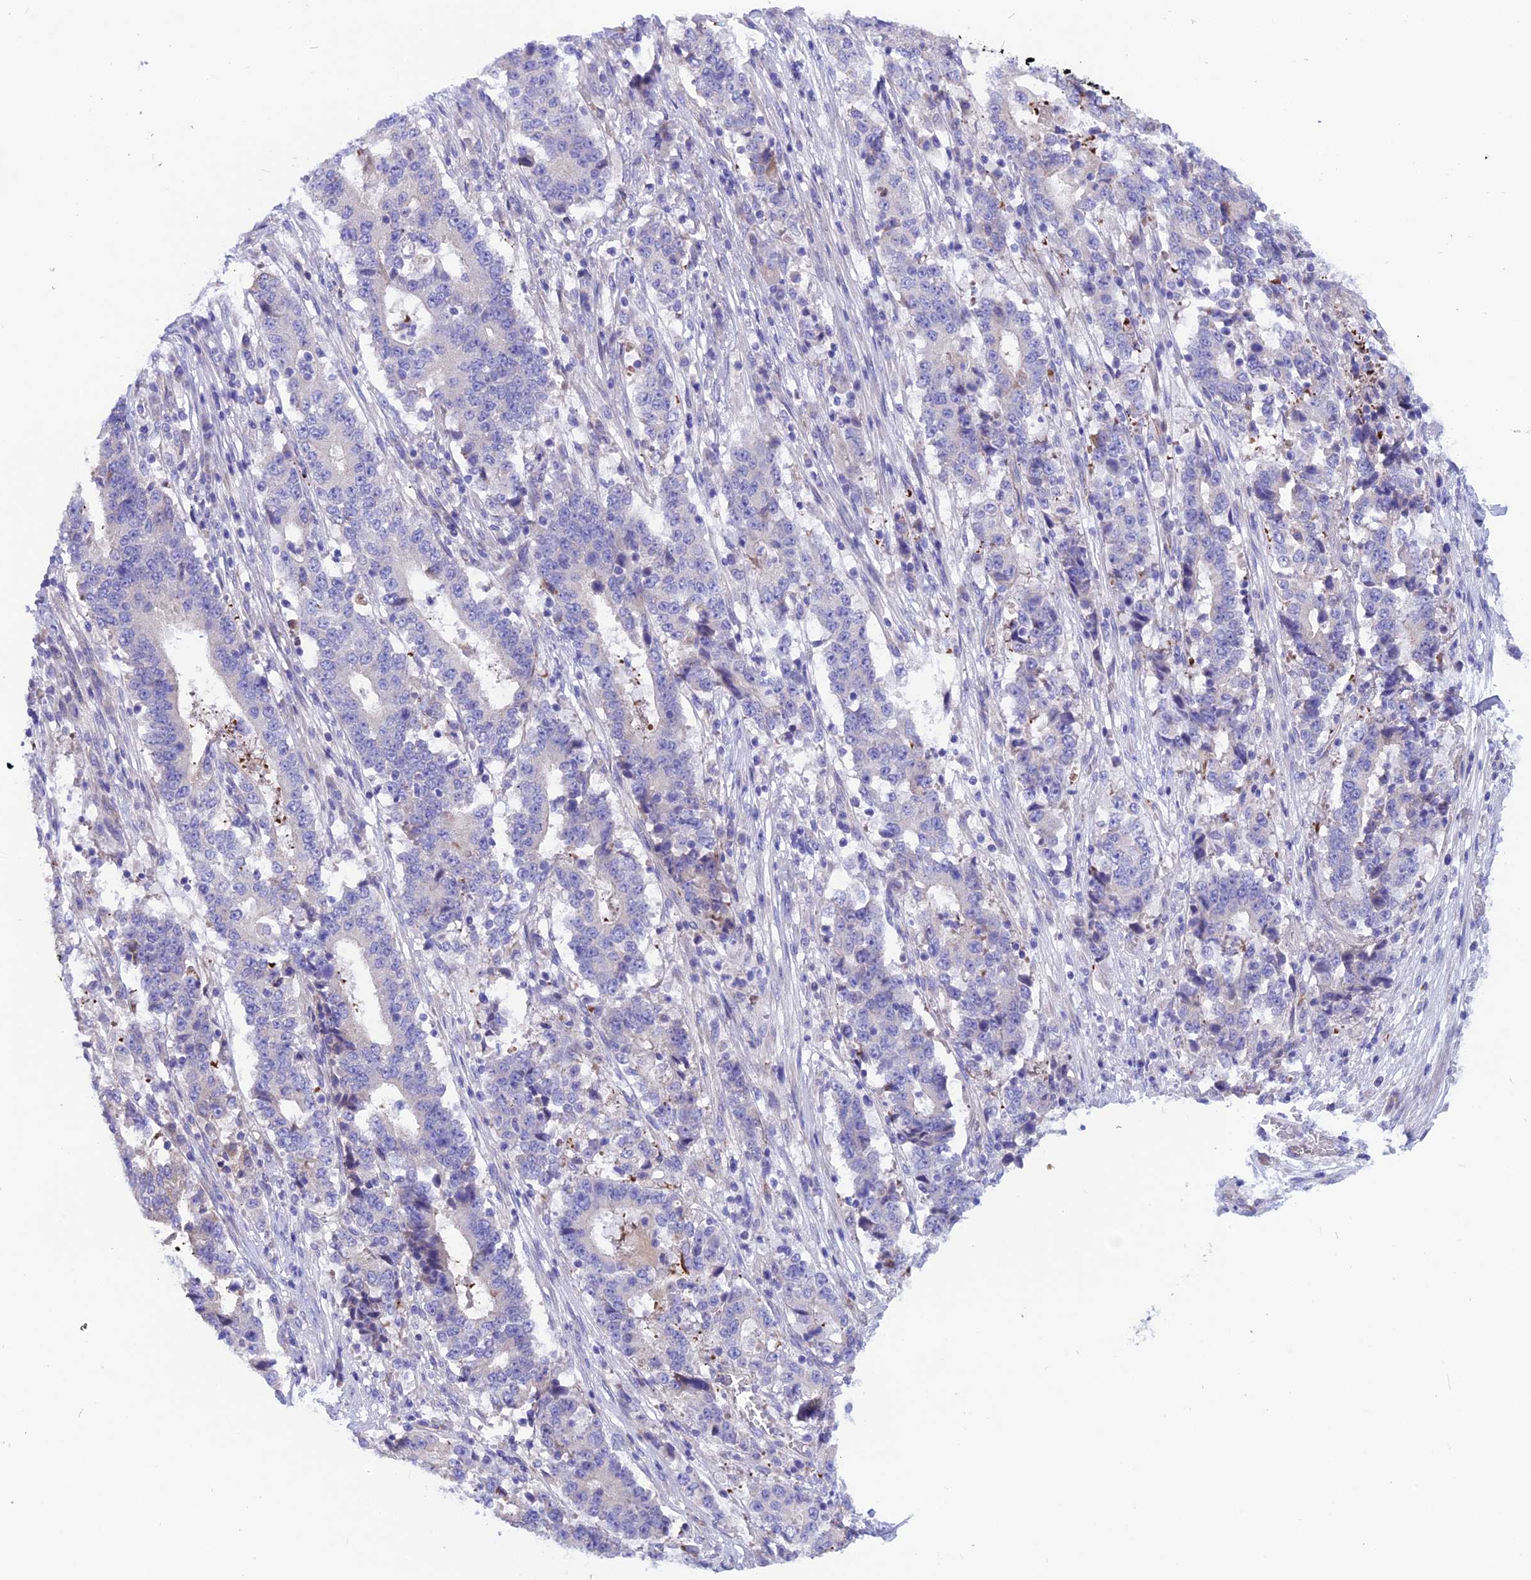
{"staining": {"intensity": "negative", "quantity": "none", "location": "none"}, "tissue": "stomach cancer", "cell_type": "Tumor cells", "image_type": "cancer", "snomed": [{"axis": "morphology", "description": "Adenocarcinoma, NOS"}, {"axis": "topography", "description": "Stomach"}], "caption": "Stomach cancer was stained to show a protein in brown. There is no significant positivity in tumor cells.", "gene": "TMEM138", "patient": {"sex": "male", "age": 59}}